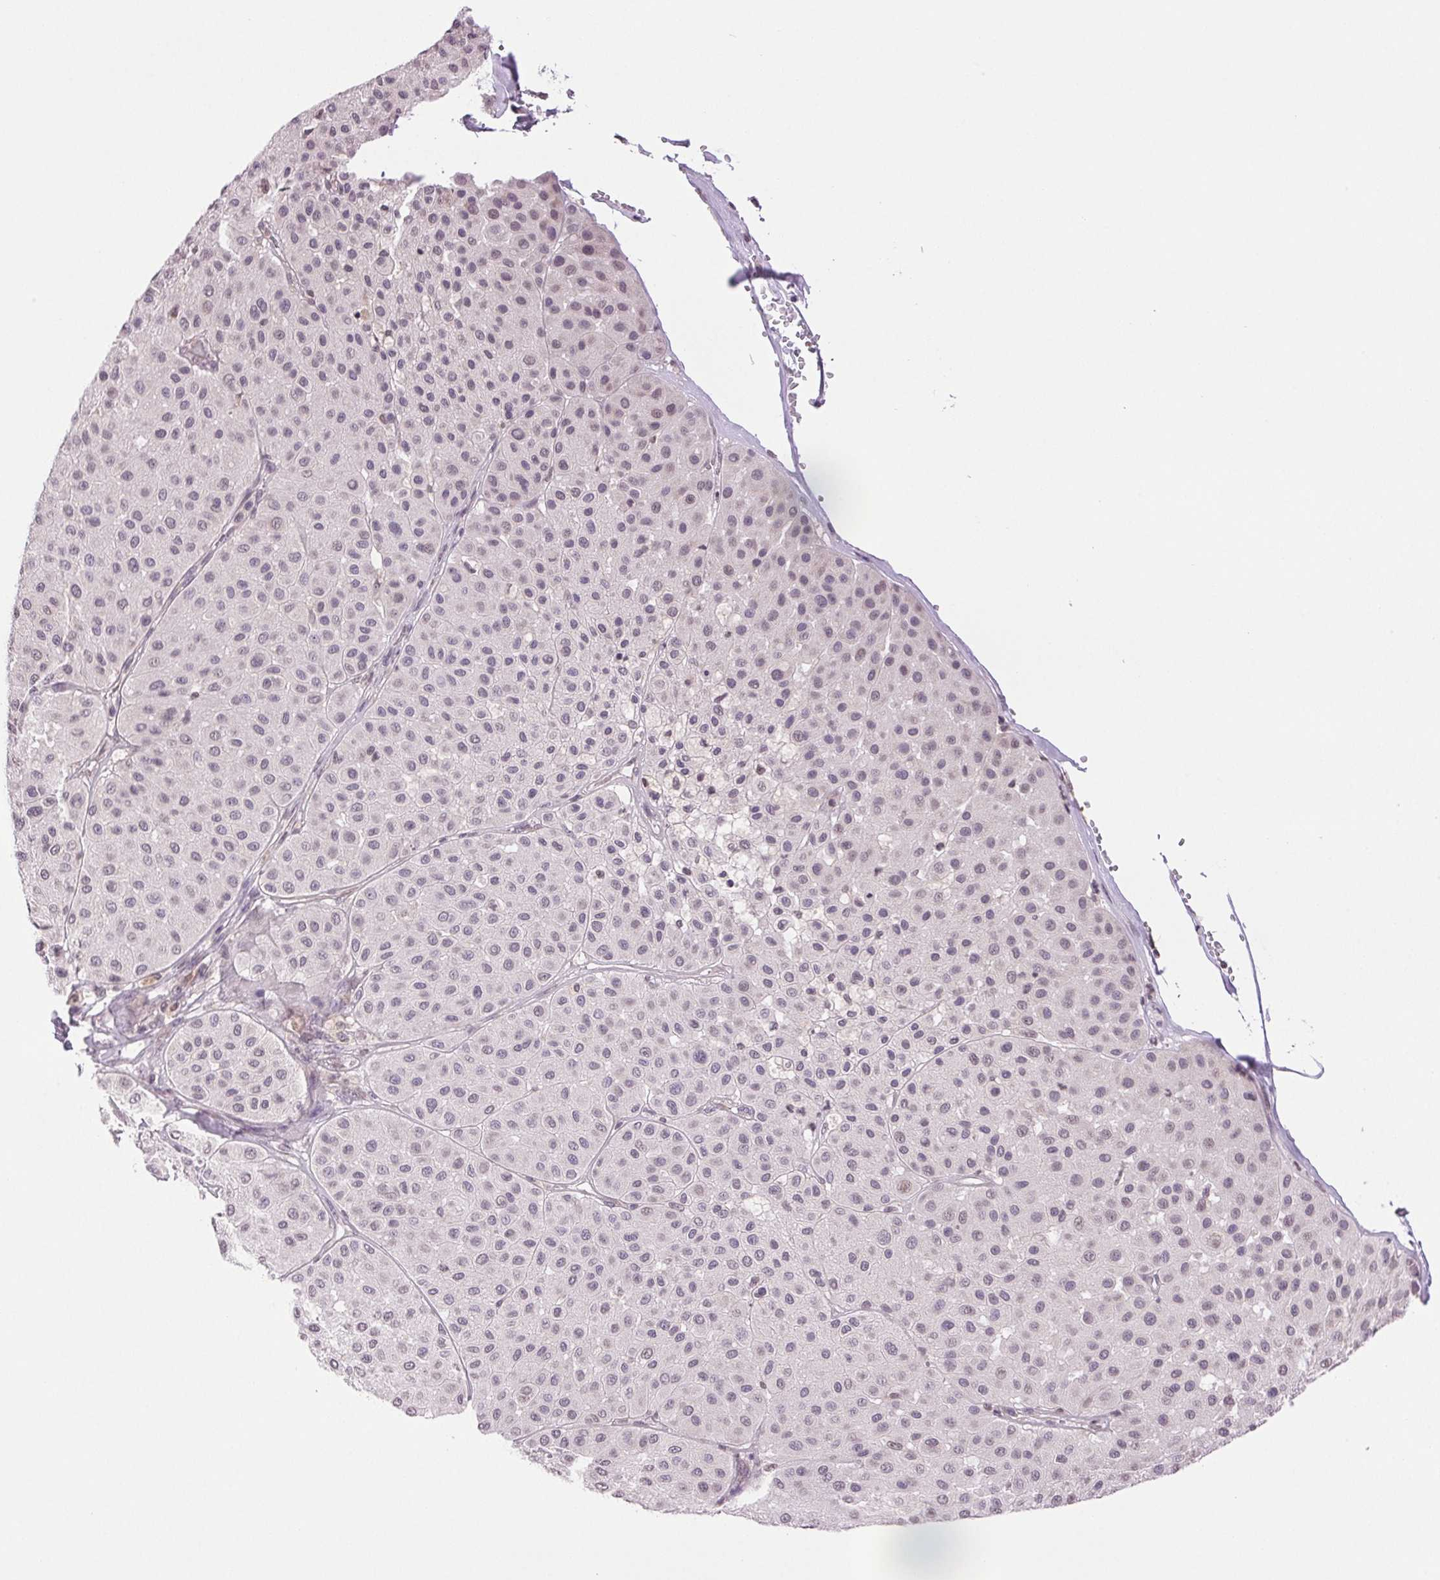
{"staining": {"intensity": "negative", "quantity": "none", "location": "none"}, "tissue": "melanoma", "cell_type": "Tumor cells", "image_type": "cancer", "snomed": [{"axis": "morphology", "description": "Malignant melanoma, Metastatic site"}, {"axis": "topography", "description": "Smooth muscle"}], "caption": "IHC photomicrograph of neoplastic tissue: melanoma stained with DAB displays no significant protein staining in tumor cells. (Brightfield microscopy of DAB (3,3'-diaminobenzidine) immunohistochemistry at high magnification).", "gene": "TNNT3", "patient": {"sex": "male", "age": 41}}